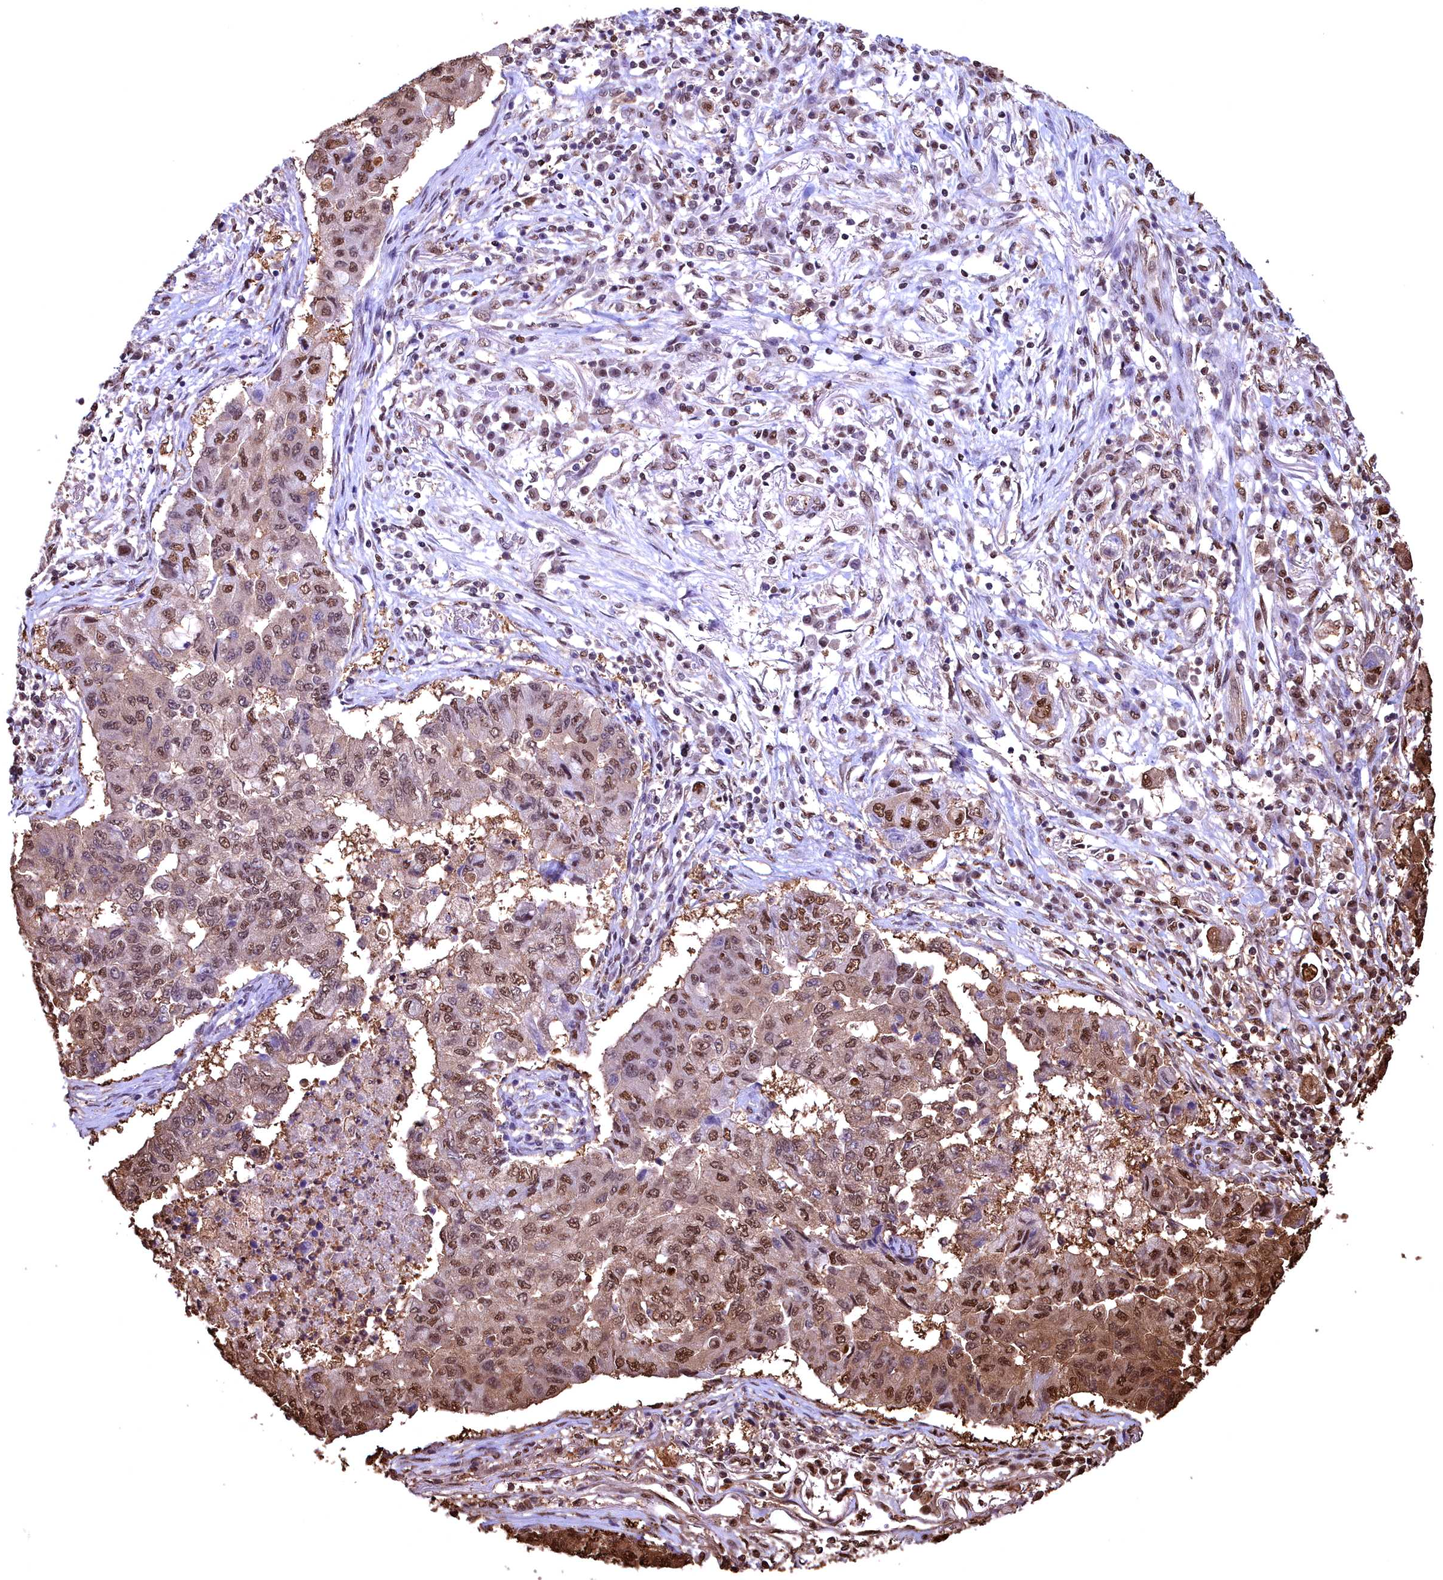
{"staining": {"intensity": "moderate", "quantity": ">75%", "location": "cytoplasmic/membranous,nuclear"}, "tissue": "lung cancer", "cell_type": "Tumor cells", "image_type": "cancer", "snomed": [{"axis": "morphology", "description": "Squamous cell carcinoma, NOS"}, {"axis": "topography", "description": "Lung"}], "caption": "Lung cancer (squamous cell carcinoma) was stained to show a protein in brown. There is medium levels of moderate cytoplasmic/membranous and nuclear positivity in about >75% of tumor cells.", "gene": "GAPDH", "patient": {"sex": "male", "age": 74}}